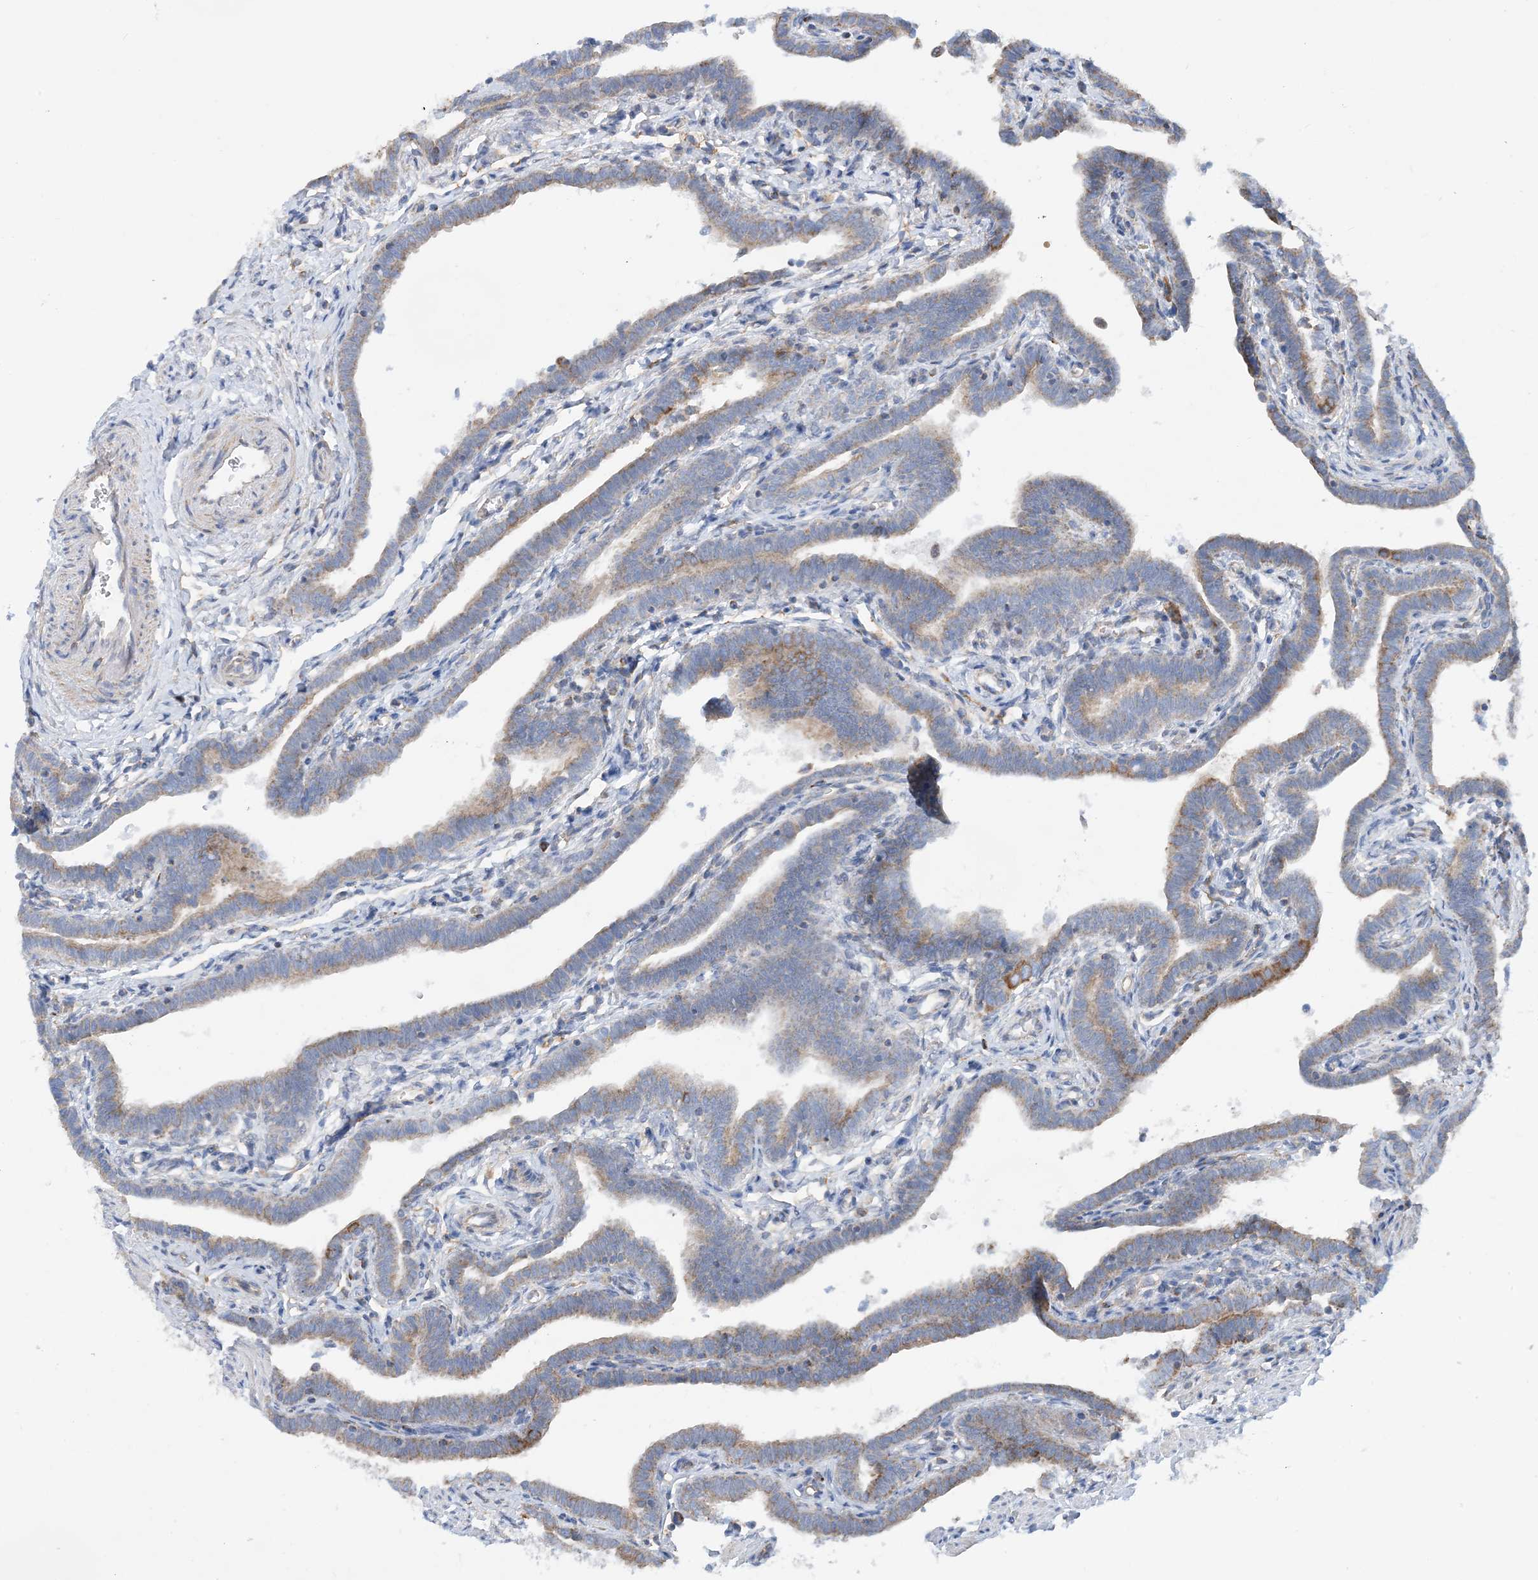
{"staining": {"intensity": "moderate", "quantity": "25%-75%", "location": "cytoplasmic/membranous"}, "tissue": "fallopian tube", "cell_type": "Glandular cells", "image_type": "normal", "snomed": [{"axis": "morphology", "description": "Normal tissue, NOS"}, {"axis": "topography", "description": "Fallopian tube"}], "caption": "Immunohistochemistry histopathology image of normal fallopian tube stained for a protein (brown), which displays medium levels of moderate cytoplasmic/membranous expression in about 25%-75% of glandular cells.", "gene": "PHOSPHO2", "patient": {"sex": "female", "age": 36}}